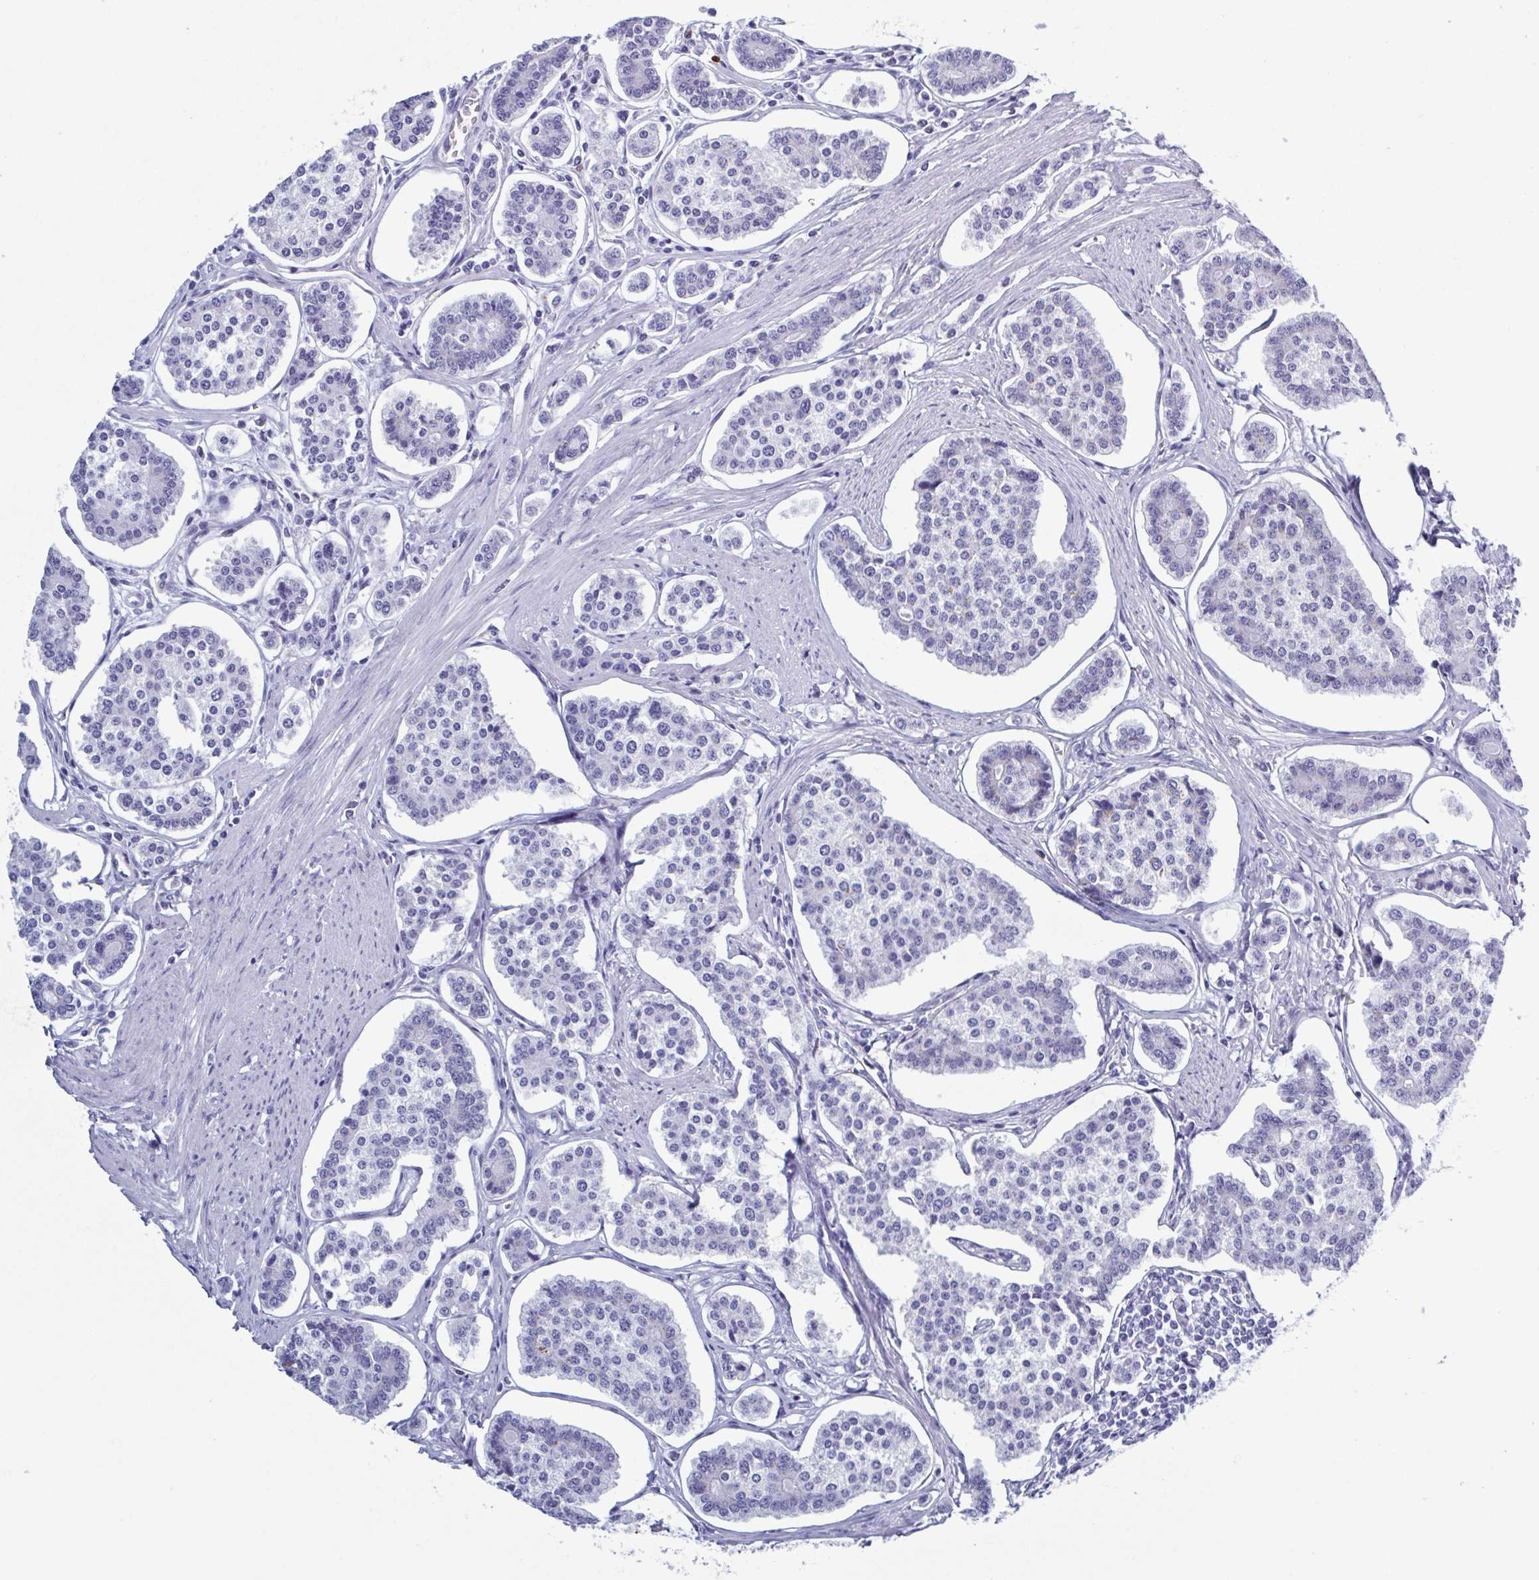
{"staining": {"intensity": "negative", "quantity": "none", "location": "none"}, "tissue": "carcinoid", "cell_type": "Tumor cells", "image_type": "cancer", "snomed": [{"axis": "morphology", "description": "Carcinoid, malignant, NOS"}, {"axis": "topography", "description": "Small intestine"}], "caption": "Protein analysis of carcinoid (malignant) demonstrates no significant staining in tumor cells.", "gene": "LTF", "patient": {"sex": "female", "age": 65}}